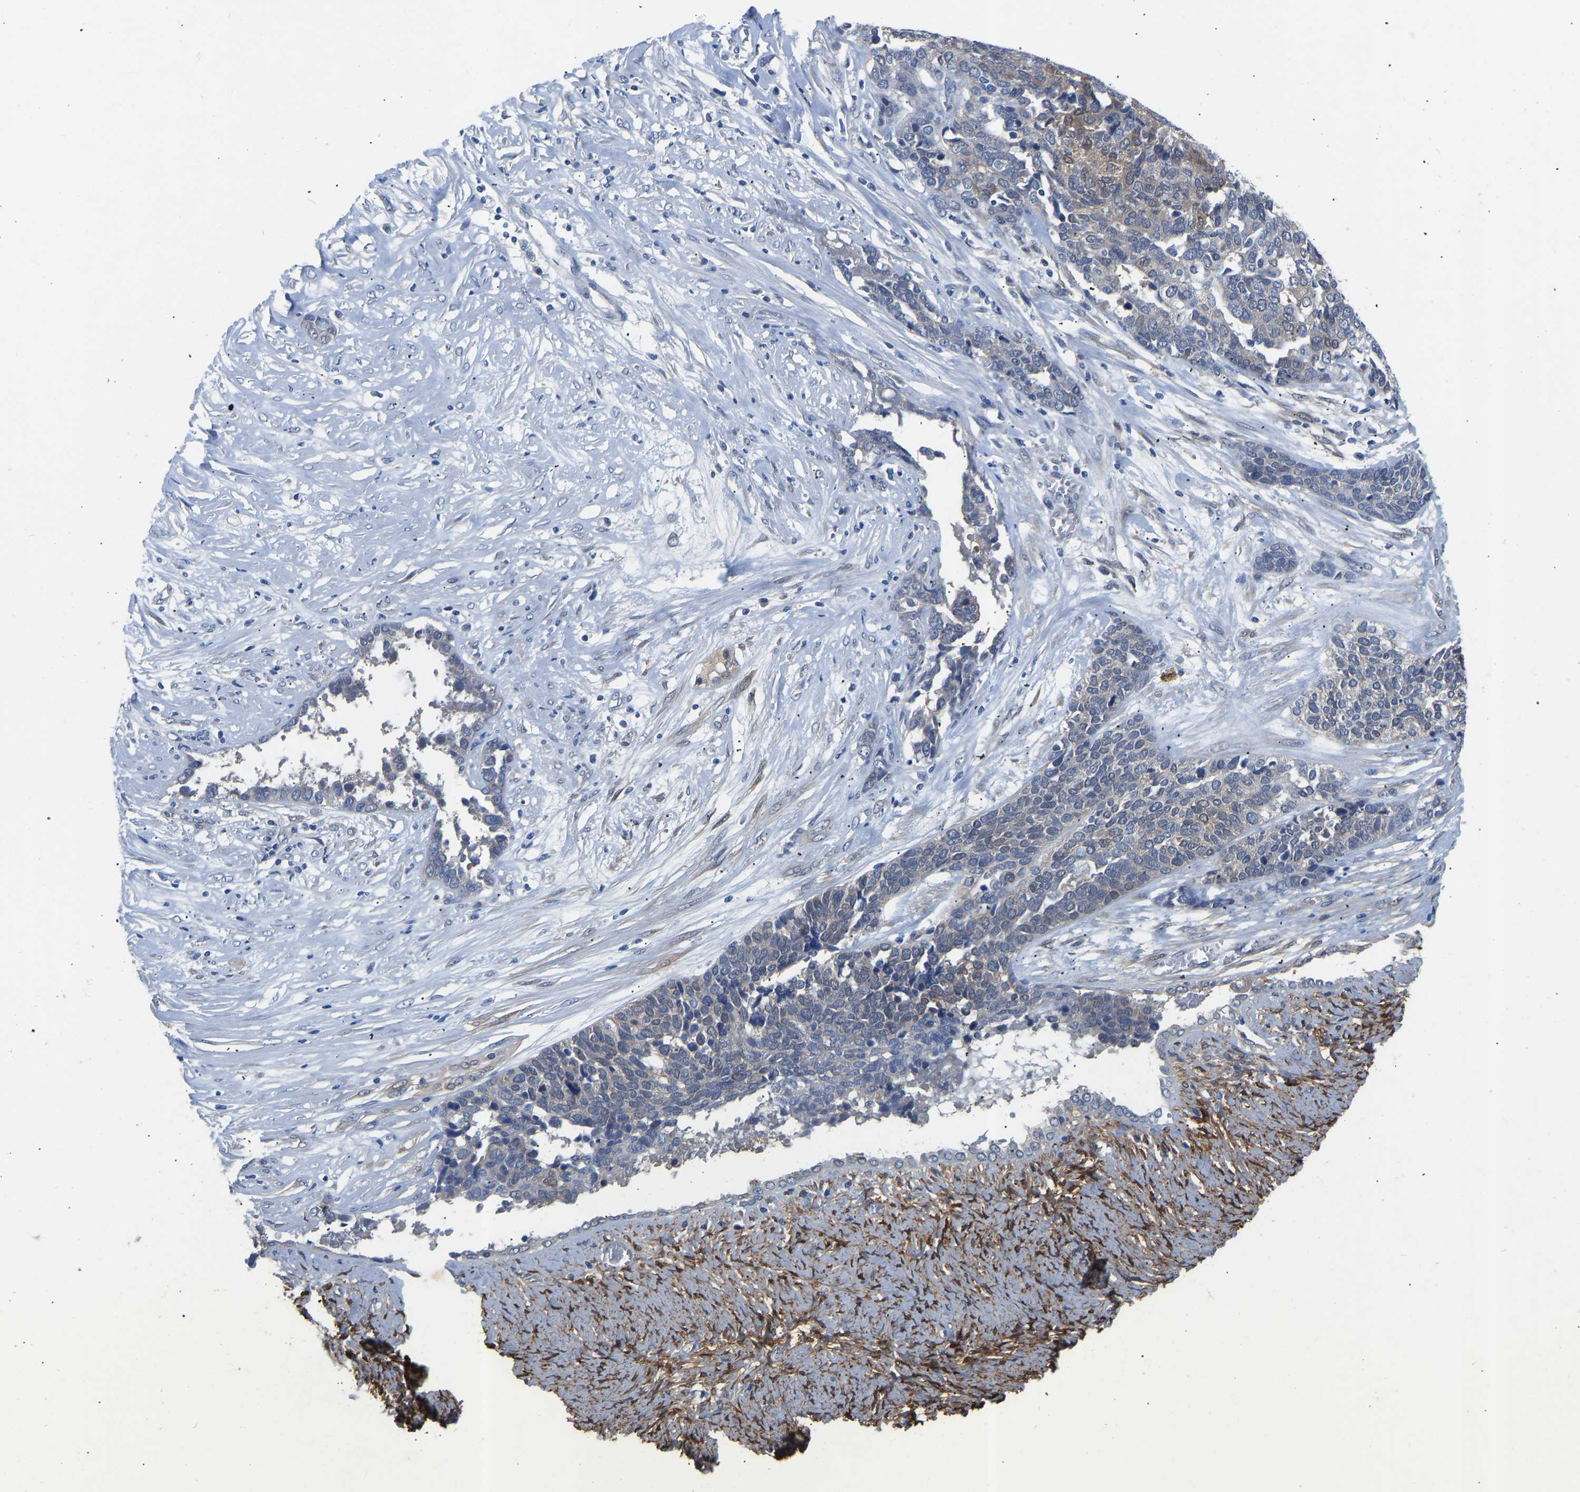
{"staining": {"intensity": "weak", "quantity": "<25%", "location": "cytoplasmic/membranous"}, "tissue": "ovarian cancer", "cell_type": "Tumor cells", "image_type": "cancer", "snomed": [{"axis": "morphology", "description": "Cystadenocarcinoma, serous, NOS"}, {"axis": "topography", "description": "Ovary"}], "caption": "Immunohistochemical staining of ovarian cancer displays no significant expression in tumor cells.", "gene": "RBP1", "patient": {"sex": "female", "age": 44}}